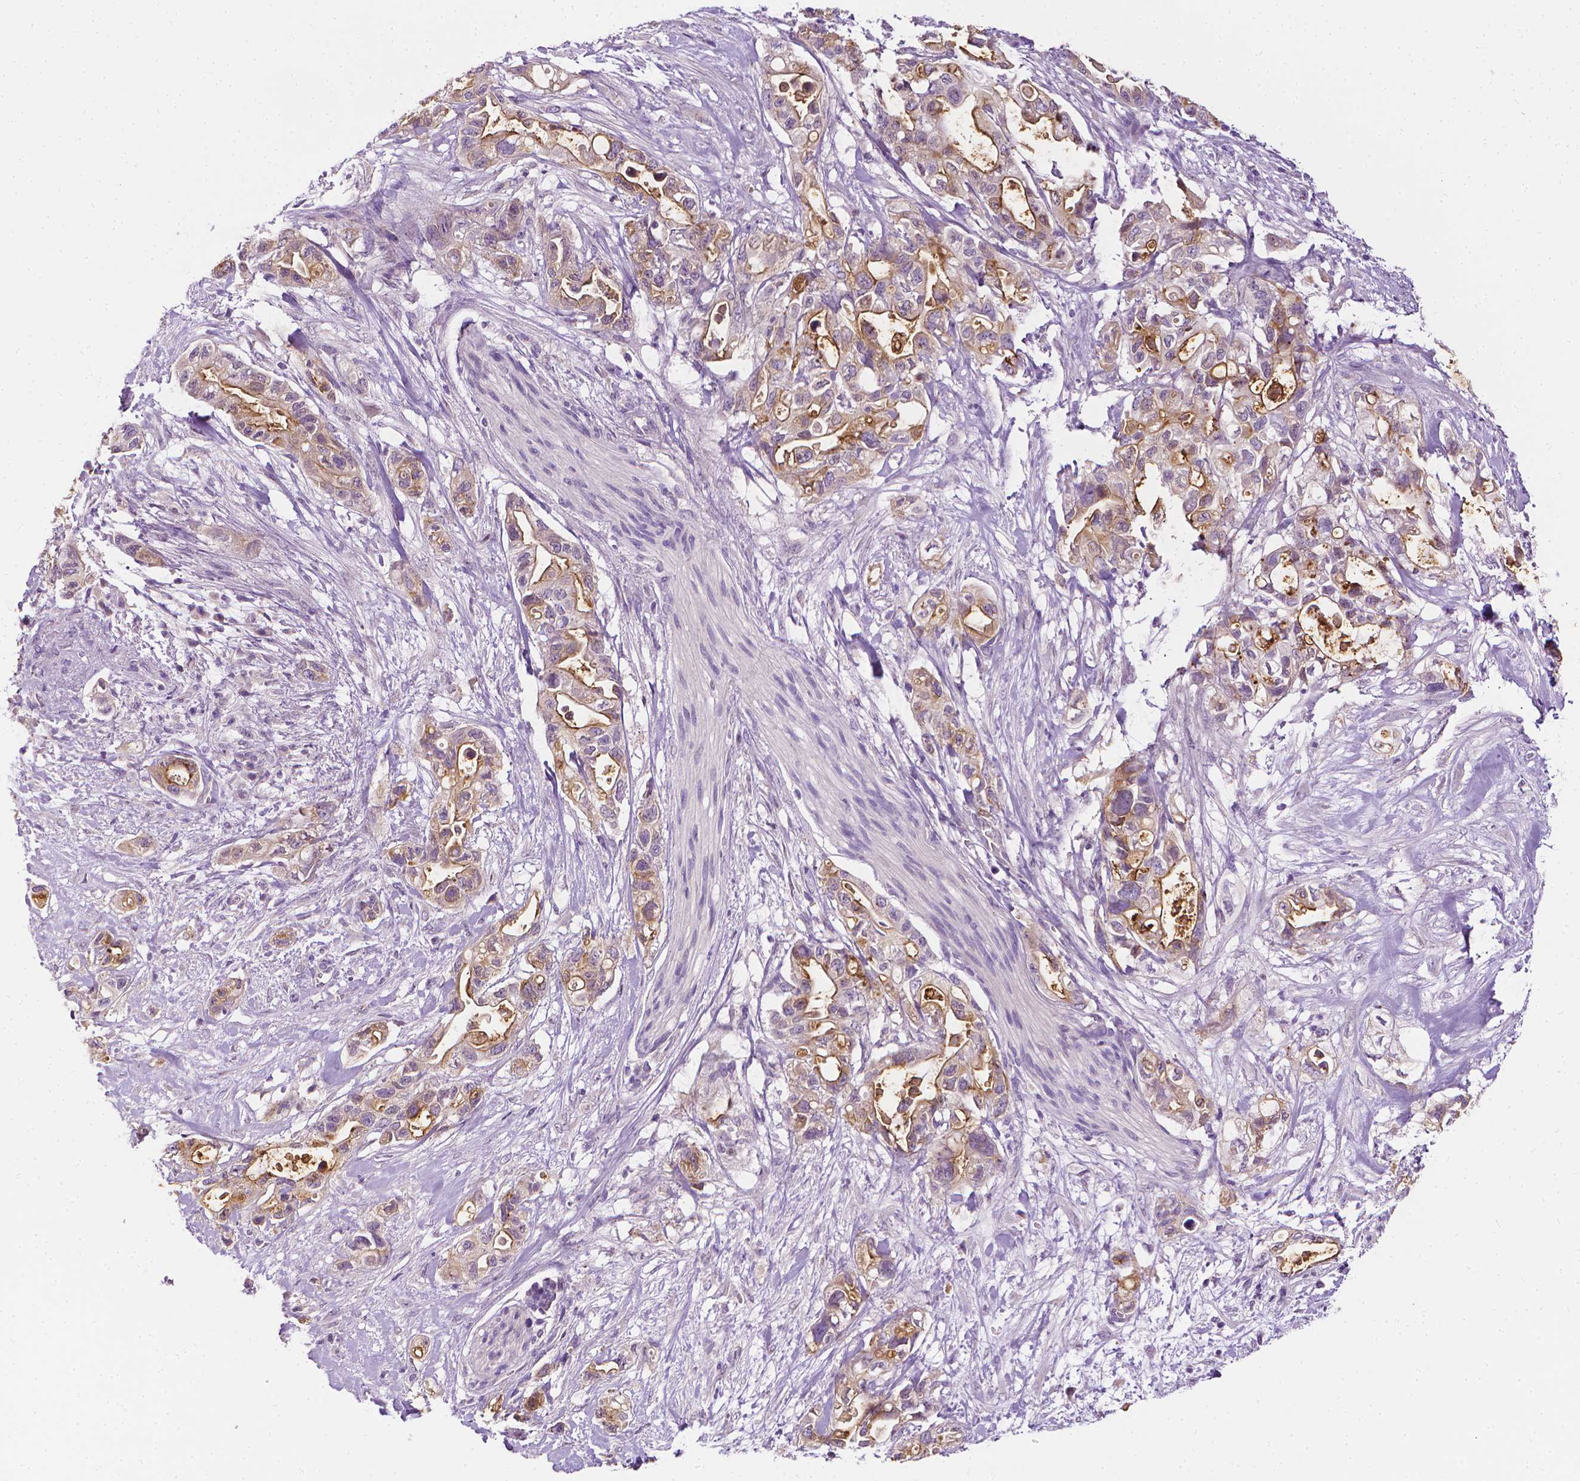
{"staining": {"intensity": "moderate", "quantity": "<25%", "location": "cytoplasmic/membranous"}, "tissue": "pancreatic cancer", "cell_type": "Tumor cells", "image_type": "cancer", "snomed": [{"axis": "morphology", "description": "Adenocarcinoma, NOS"}, {"axis": "topography", "description": "Pancreas"}], "caption": "Pancreatic adenocarcinoma stained with a protein marker demonstrates moderate staining in tumor cells.", "gene": "MCOLN3", "patient": {"sex": "female", "age": 72}}